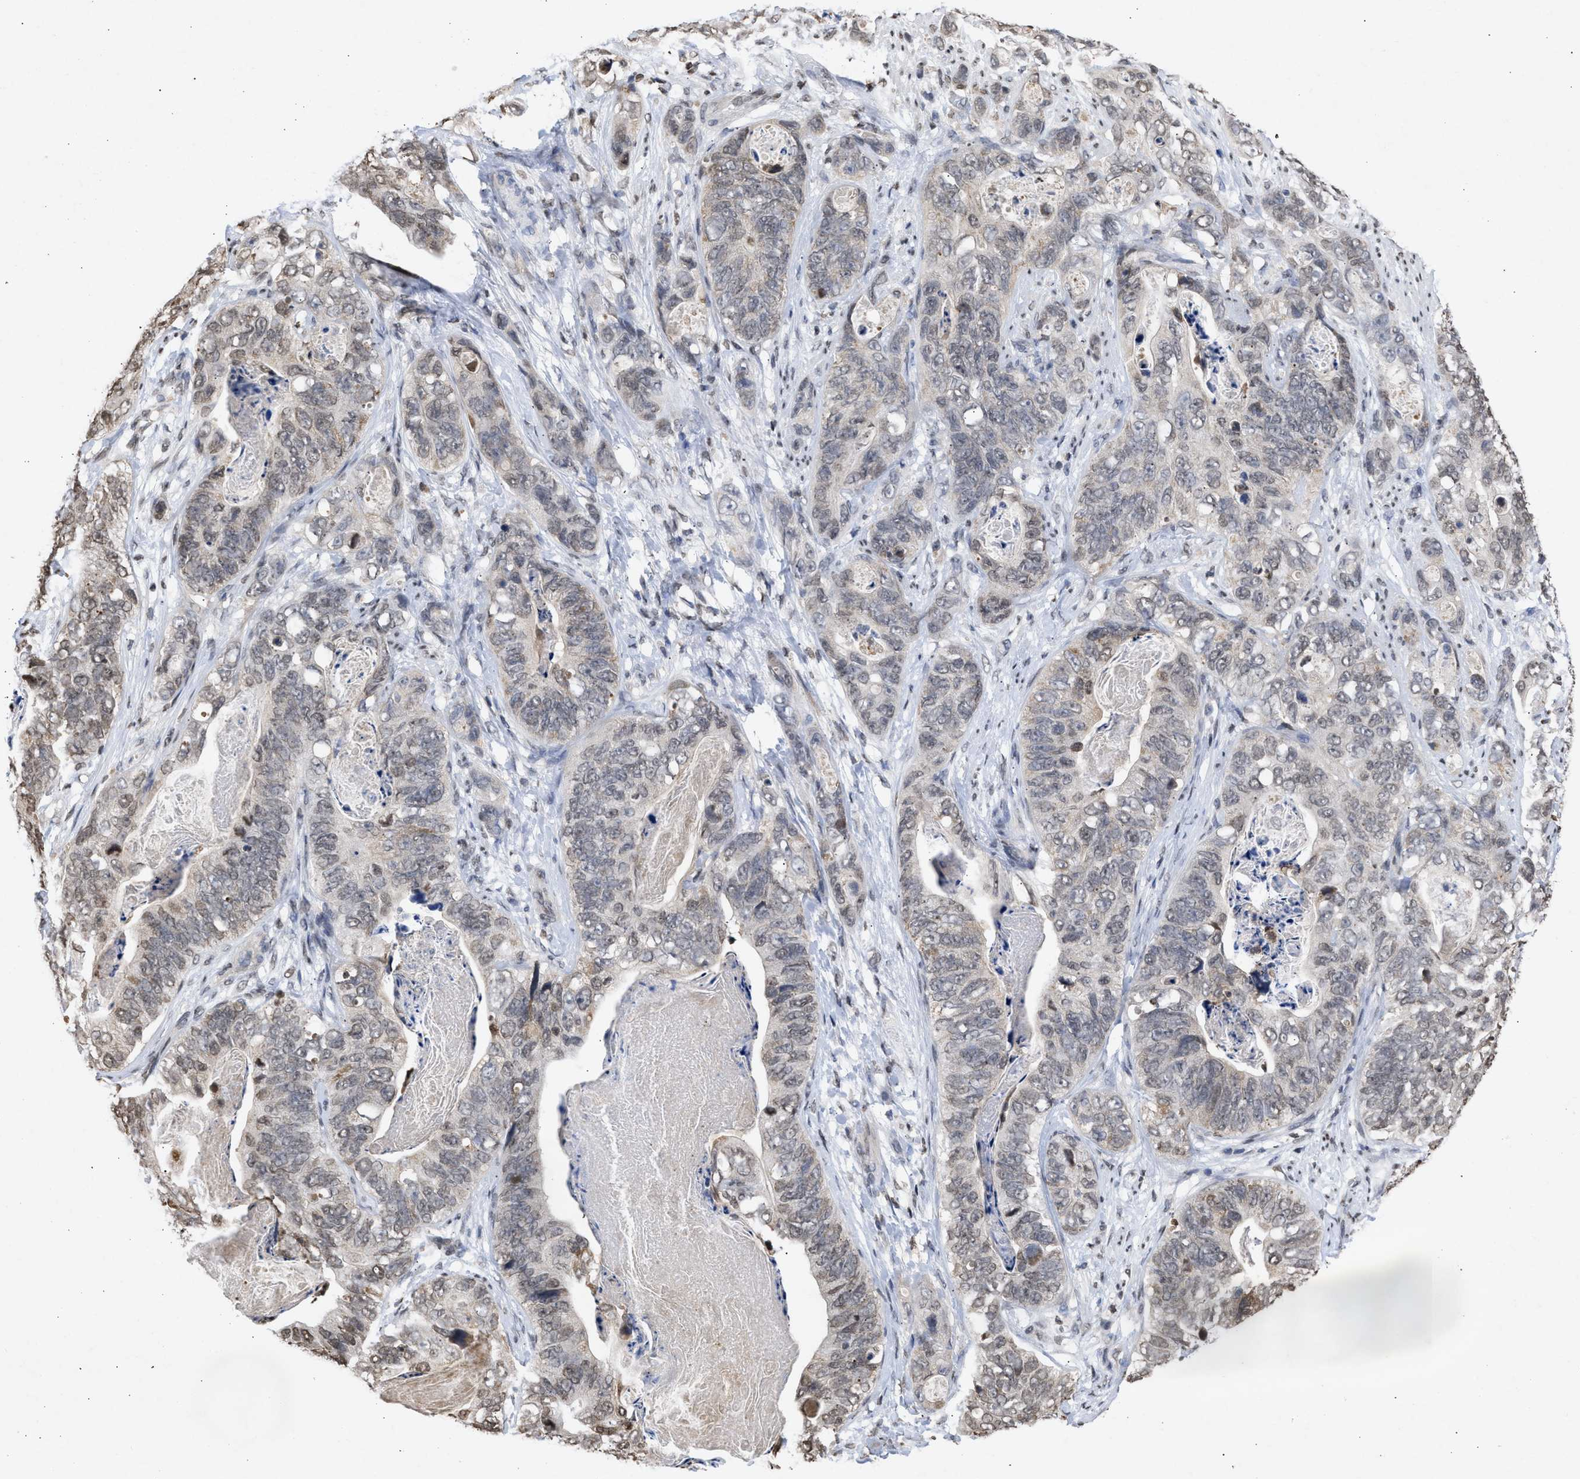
{"staining": {"intensity": "weak", "quantity": "25%-75%", "location": "nuclear"}, "tissue": "stomach cancer", "cell_type": "Tumor cells", "image_type": "cancer", "snomed": [{"axis": "morphology", "description": "Adenocarcinoma, NOS"}, {"axis": "topography", "description": "Stomach"}], "caption": "Weak nuclear expression is present in about 25%-75% of tumor cells in stomach cancer (adenocarcinoma). The protein of interest is stained brown, and the nuclei are stained in blue (DAB (3,3'-diaminobenzidine) IHC with brightfield microscopy, high magnification).", "gene": "NUP35", "patient": {"sex": "female", "age": 89}}